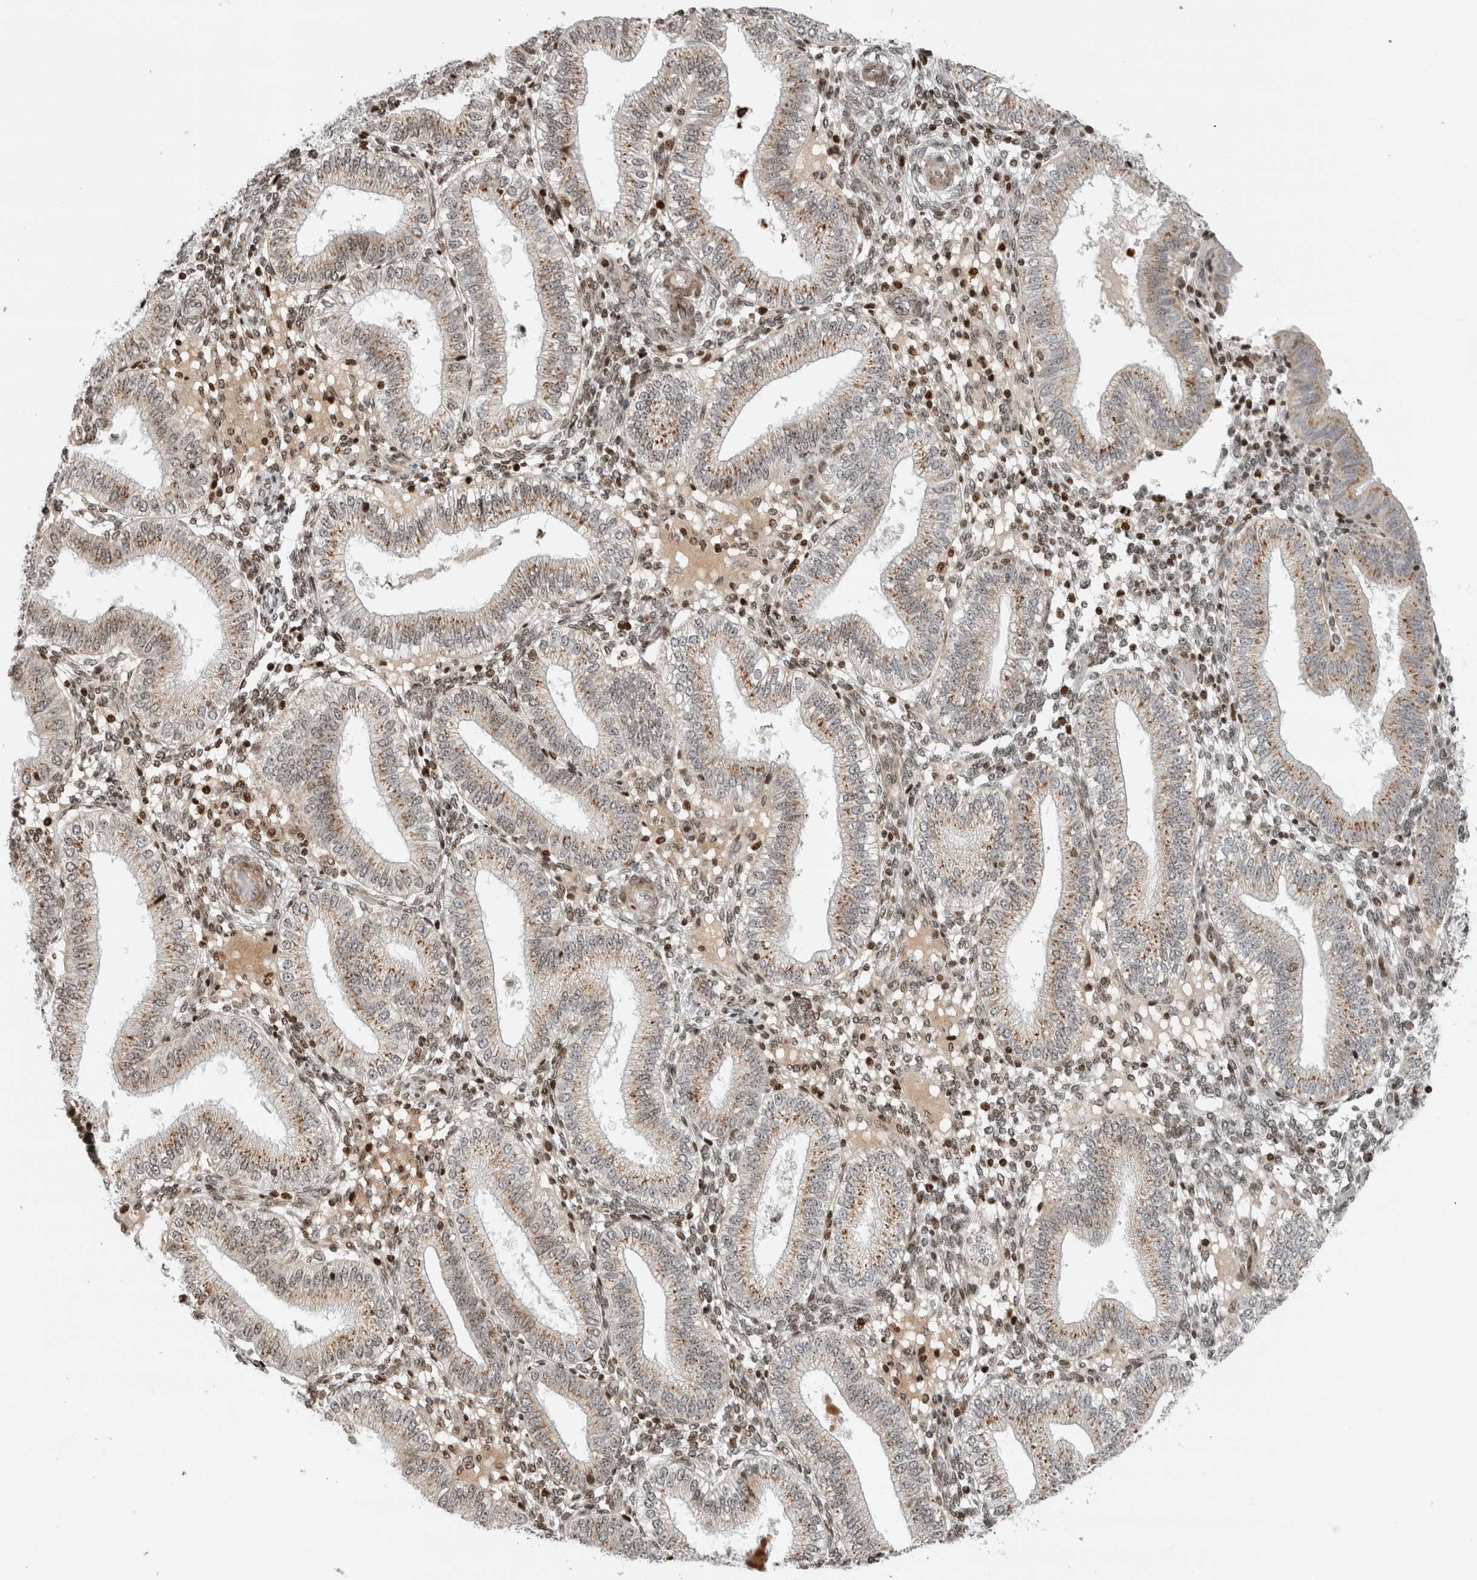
{"staining": {"intensity": "moderate", "quantity": ">75%", "location": "nuclear"}, "tissue": "endometrium", "cell_type": "Cells in endometrial stroma", "image_type": "normal", "snomed": [{"axis": "morphology", "description": "Normal tissue, NOS"}, {"axis": "topography", "description": "Endometrium"}], "caption": "A high-resolution histopathology image shows immunohistochemistry (IHC) staining of normal endometrium, which exhibits moderate nuclear positivity in approximately >75% of cells in endometrial stroma. Using DAB (brown) and hematoxylin (blue) stains, captured at high magnification using brightfield microscopy.", "gene": "GINS4", "patient": {"sex": "female", "age": 39}}